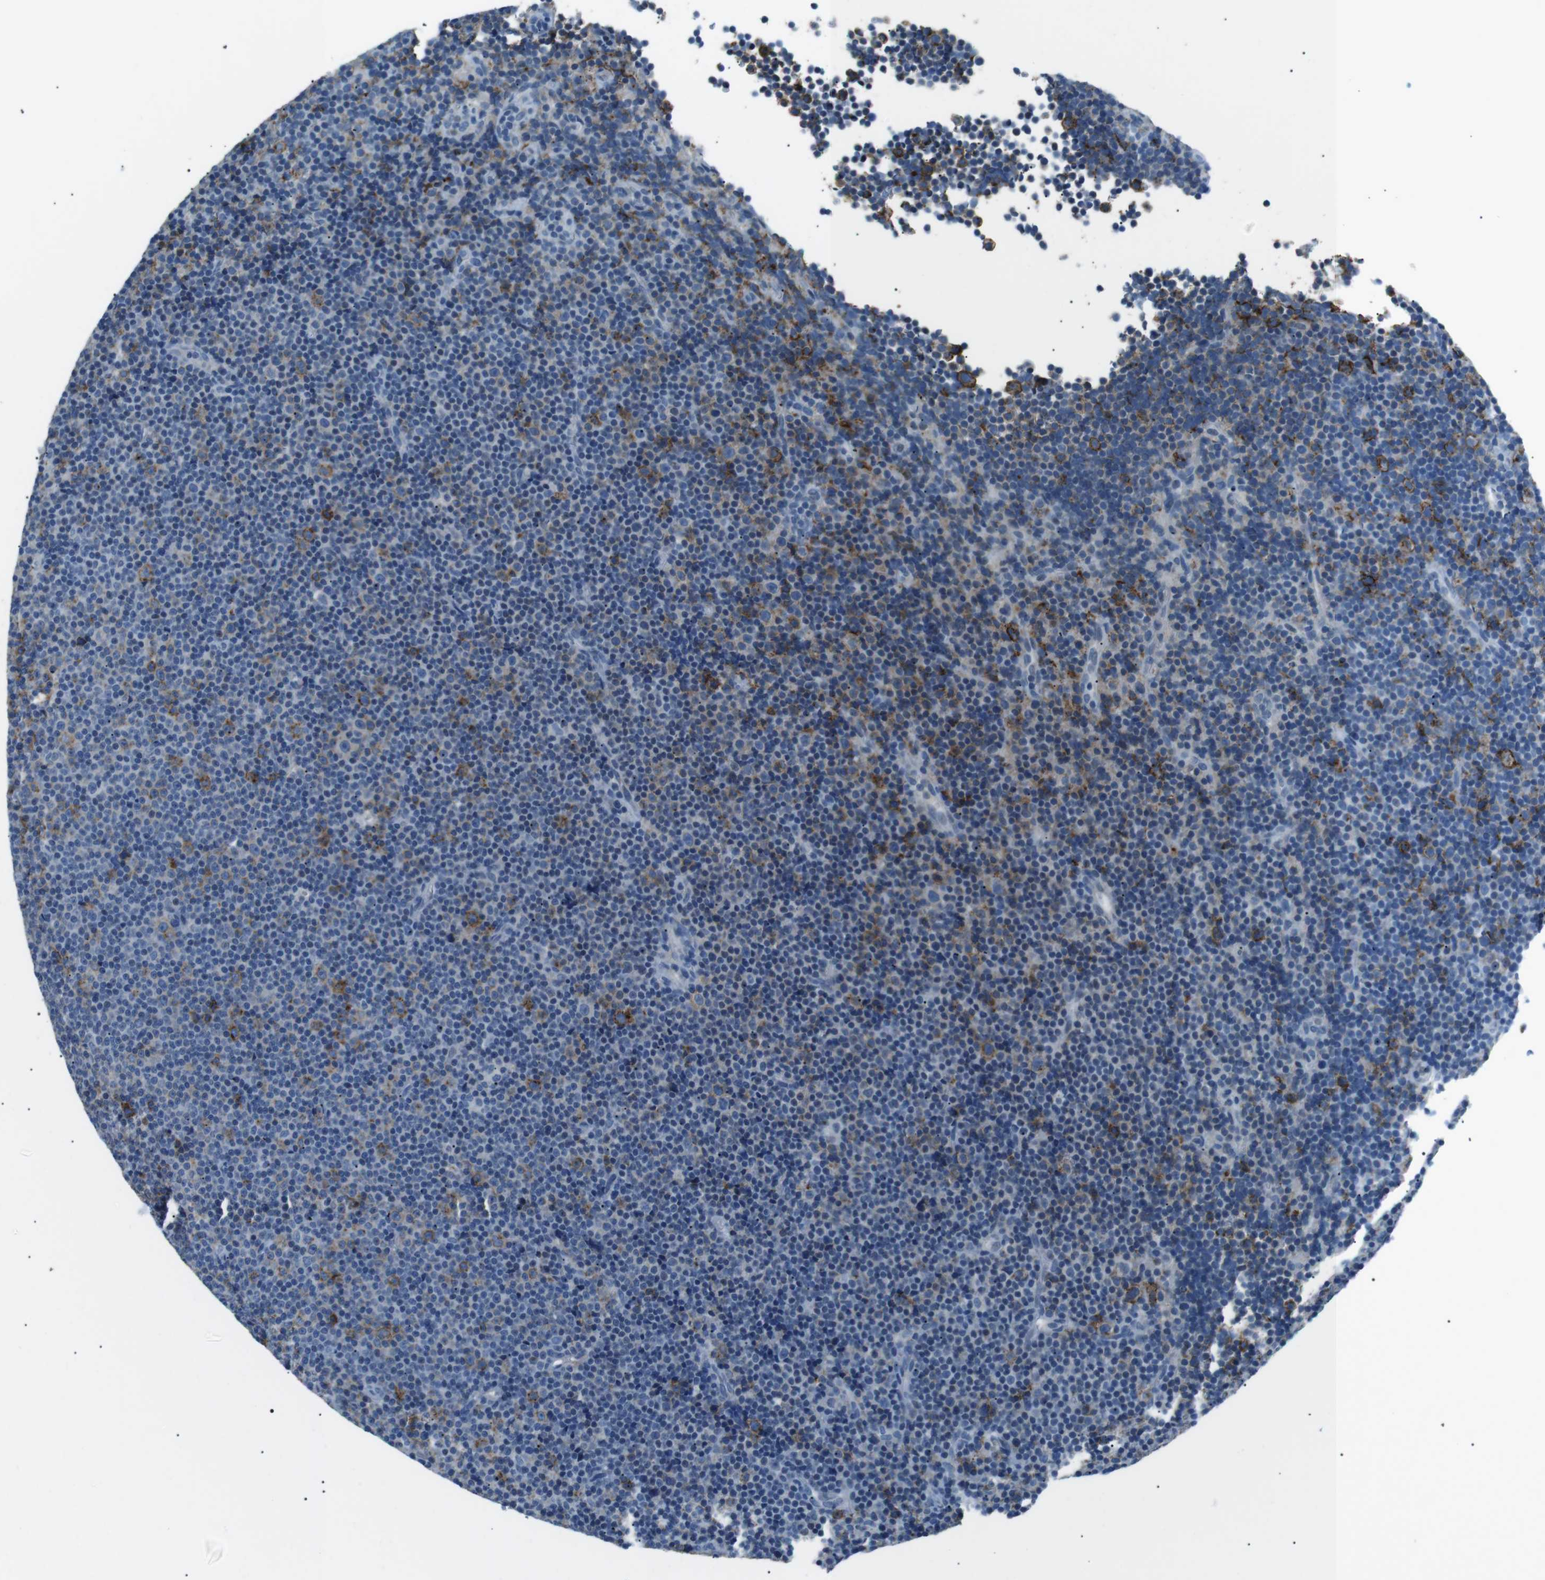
{"staining": {"intensity": "moderate", "quantity": "<25%", "location": "cytoplasmic/membranous"}, "tissue": "lymphoma", "cell_type": "Tumor cells", "image_type": "cancer", "snomed": [{"axis": "morphology", "description": "Malignant lymphoma, non-Hodgkin's type, Low grade"}, {"axis": "topography", "description": "Lymph node"}], "caption": "Lymphoma tissue reveals moderate cytoplasmic/membranous positivity in approximately <25% of tumor cells, visualized by immunohistochemistry.", "gene": "ST6GAL1", "patient": {"sex": "female", "age": 67}}